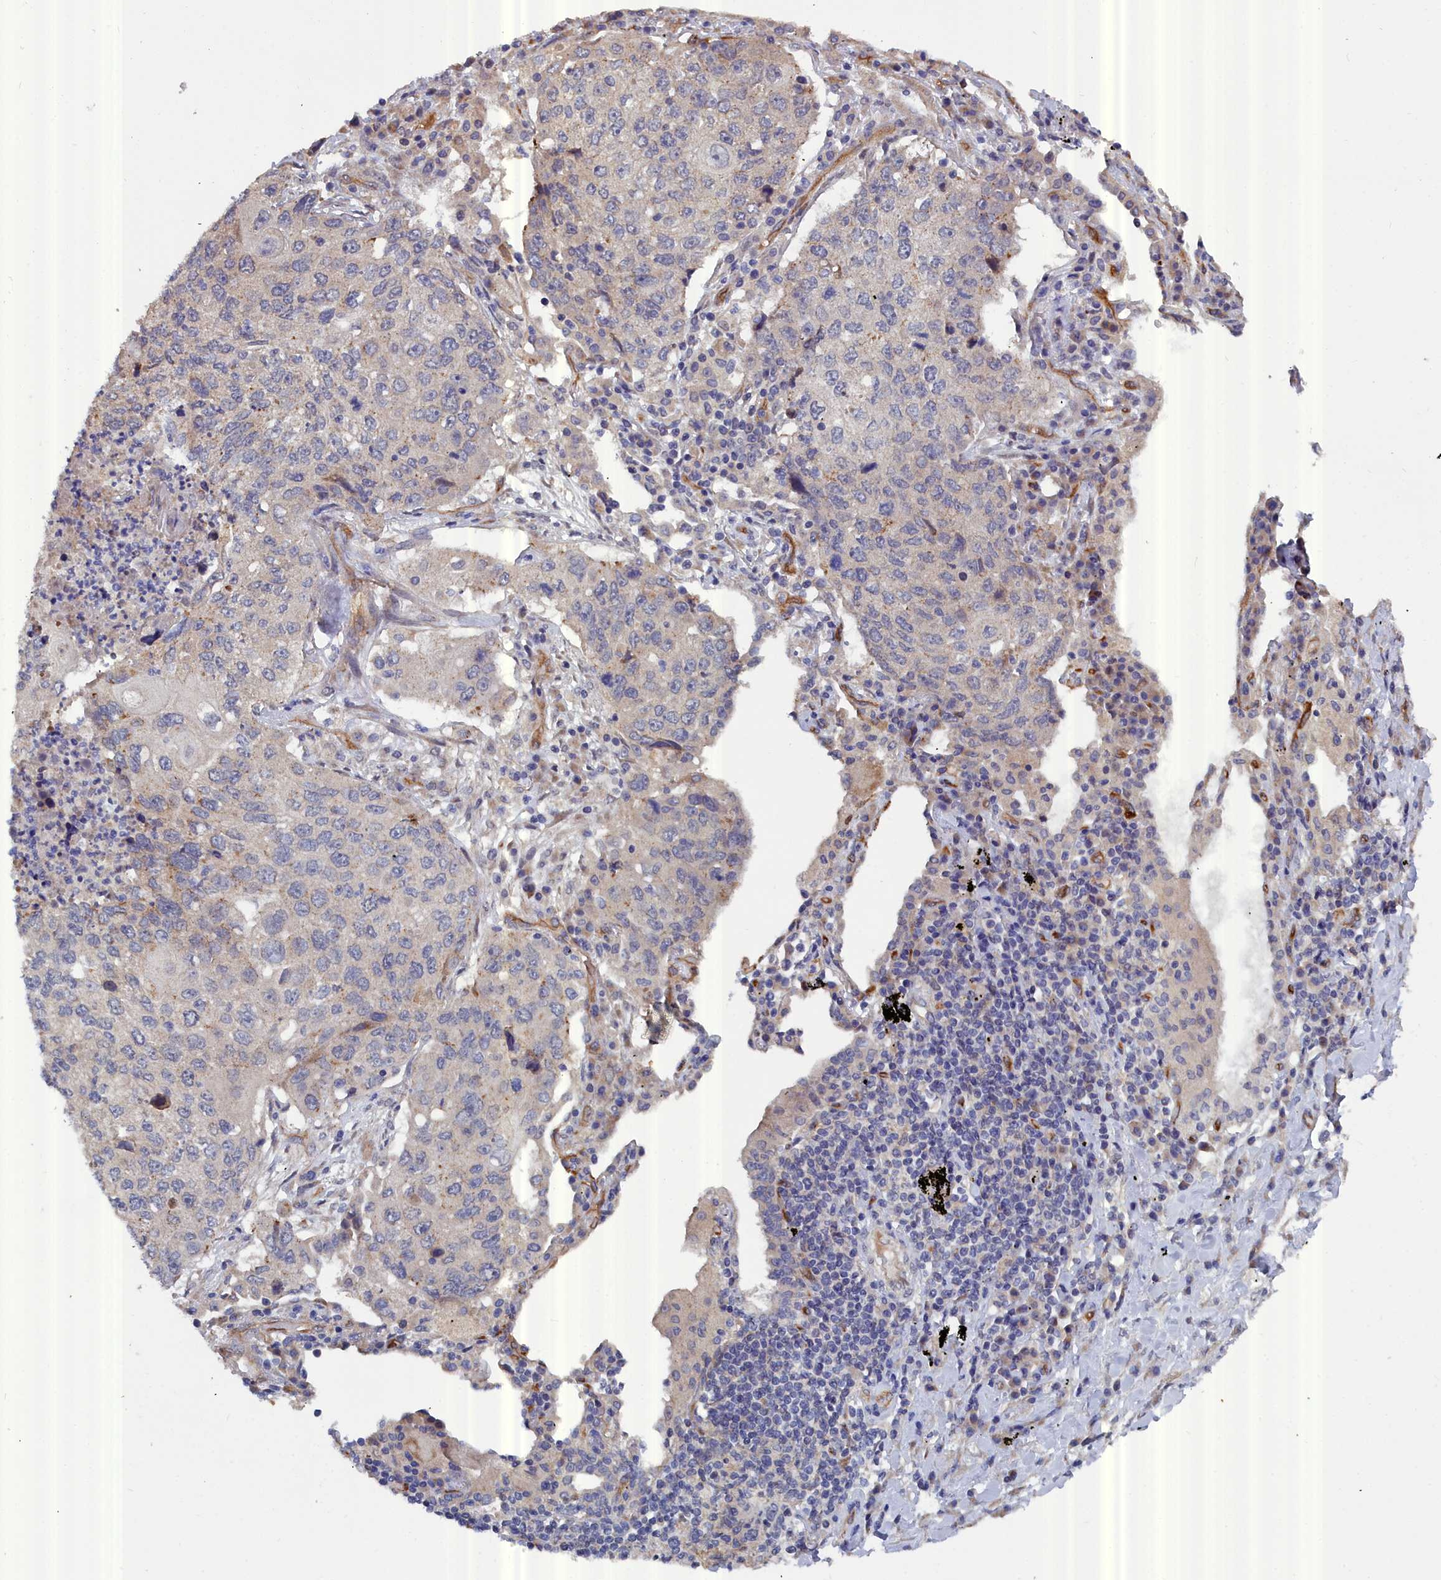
{"staining": {"intensity": "negative", "quantity": "none", "location": "none"}, "tissue": "lung cancer", "cell_type": "Tumor cells", "image_type": "cancer", "snomed": [{"axis": "morphology", "description": "Squamous cell carcinoma, NOS"}, {"axis": "topography", "description": "Lung"}], "caption": "A photomicrograph of lung cancer stained for a protein reveals no brown staining in tumor cells.", "gene": "RDX", "patient": {"sex": "female", "age": 63}}